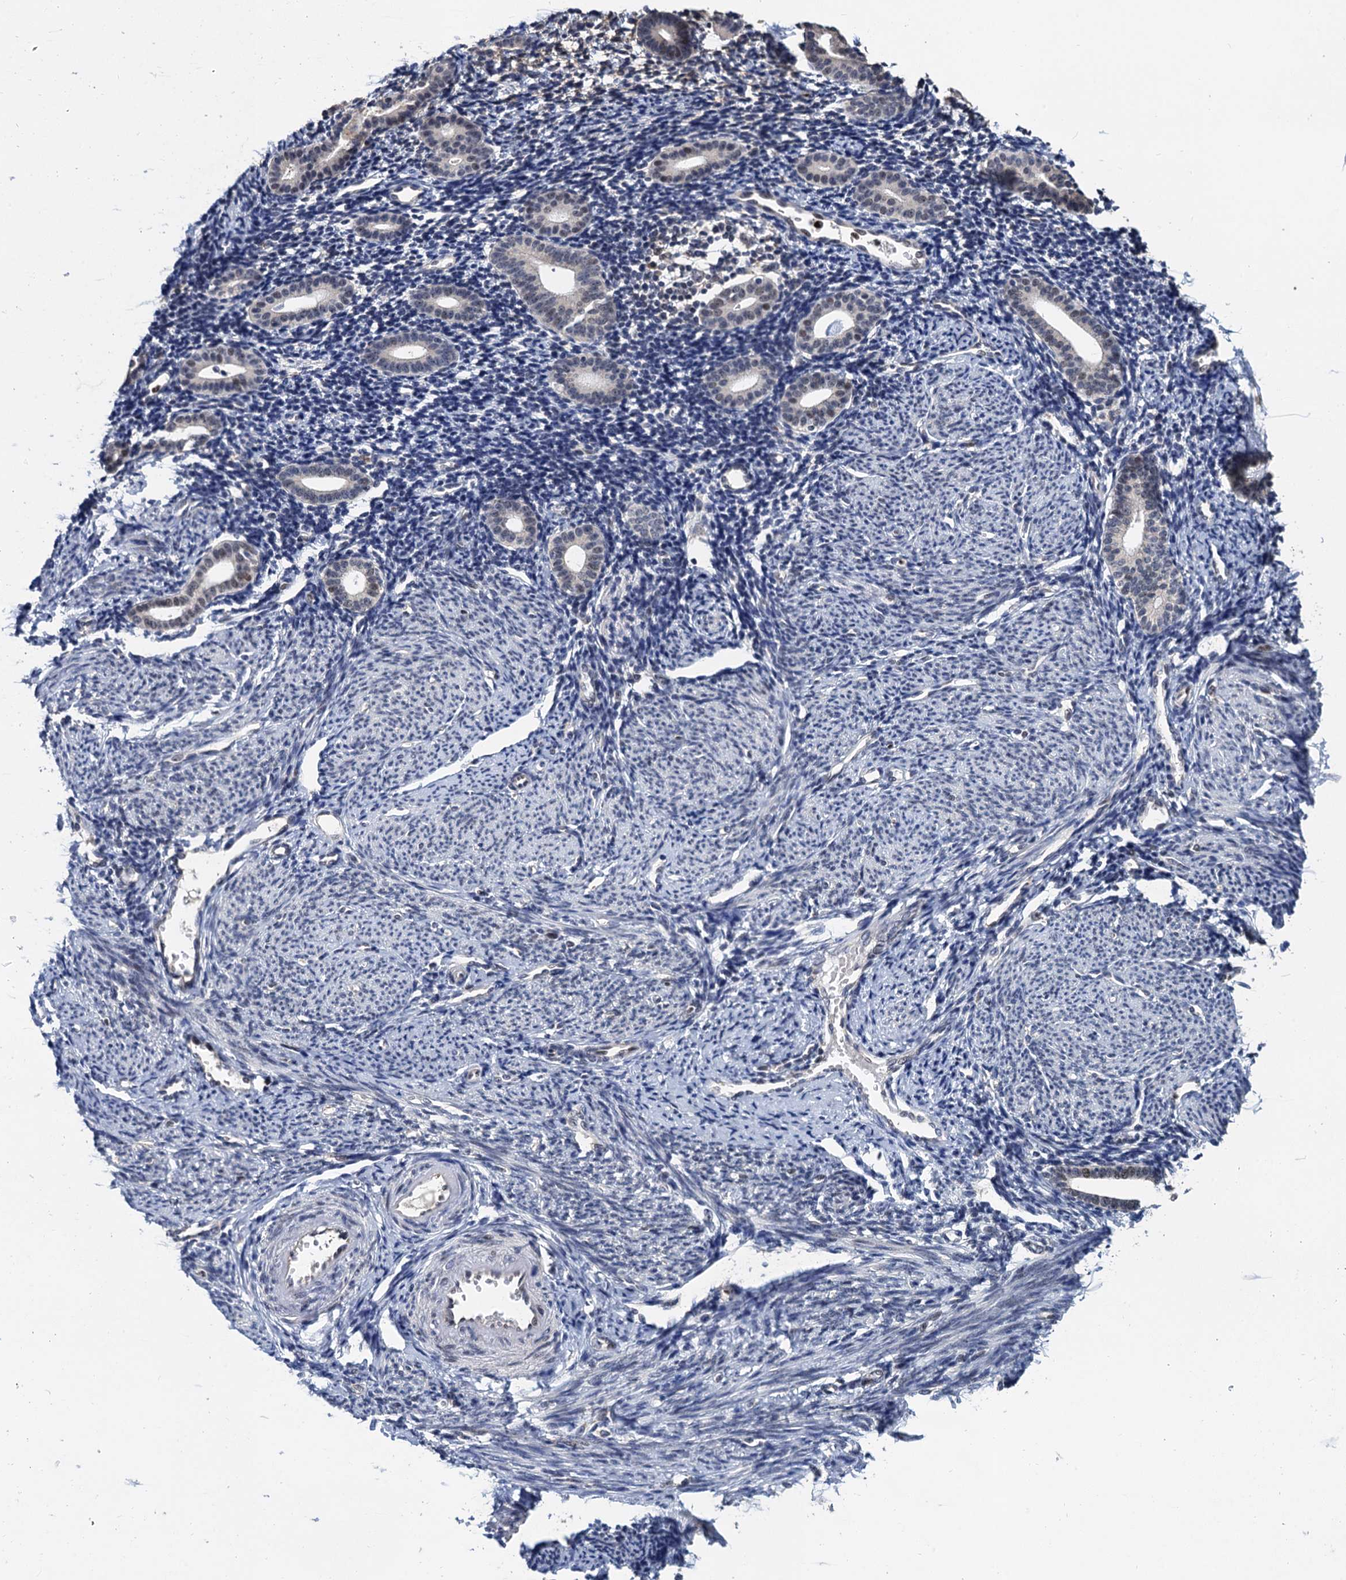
{"staining": {"intensity": "negative", "quantity": "none", "location": "none"}, "tissue": "endometrium", "cell_type": "Cells in endometrial stroma", "image_type": "normal", "snomed": [{"axis": "morphology", "description": "Normal tissue, NOS"}, {"axis": "topography", "description": "Endometrium"}], "caption": "Immunohistochemistry of normal endometrium reveals no staining in cells in endometrial stroma.", "gene": "TSEN34", "patient": {"sex": "female", "age": 56}}